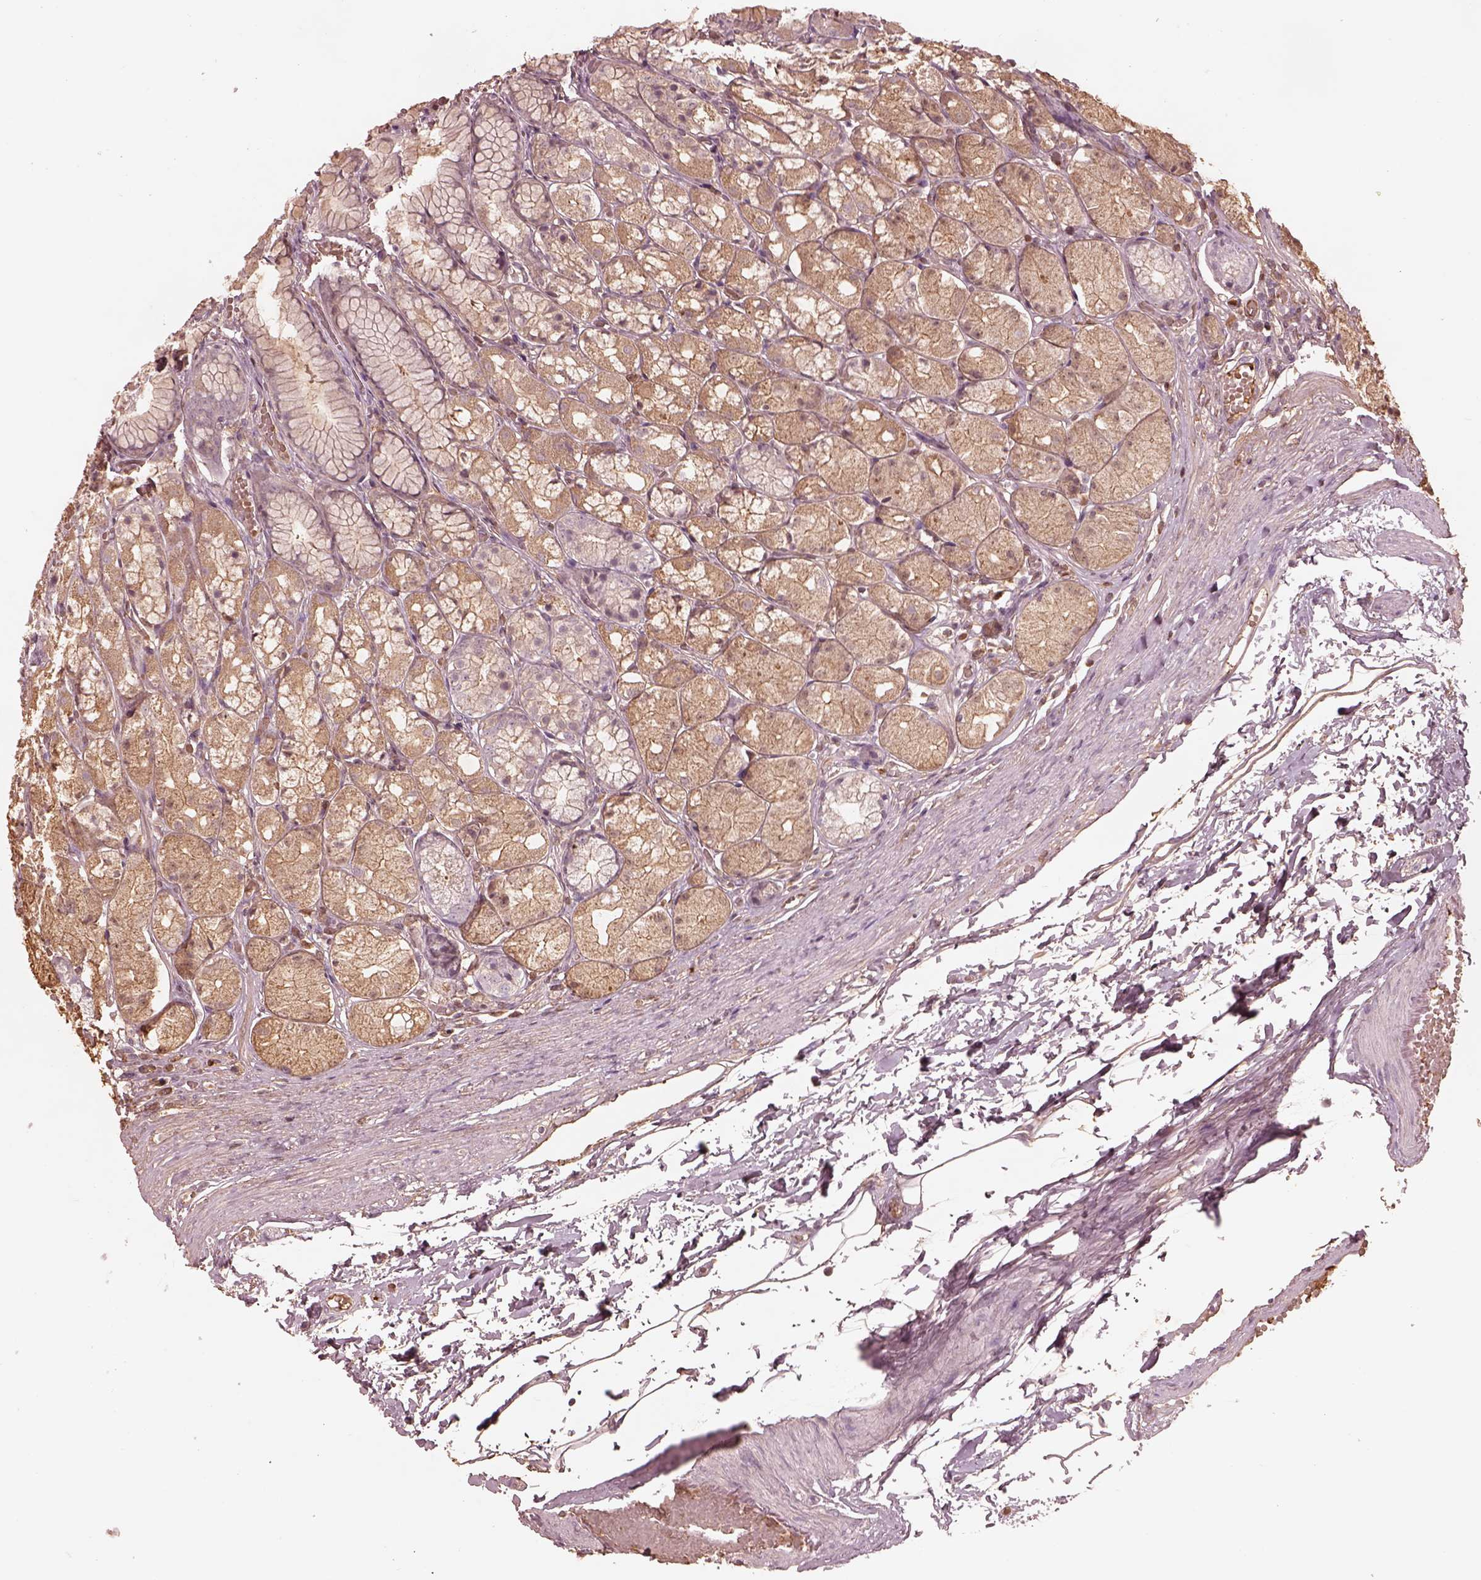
{"staining": {"intensity": "weak", "quantity": "25%-75%", "location": "cytoplasmic/membranous"}, "tissue": "stomach", "cell_type": "Glandular cells", "image_type": "normal", "snomed": [{"axis": "morphology", "description": "Normal tissue, NOS"}, {"axis": "topography", "description": "Stomach"}], "caption": "DAB (3,3'-diaminobenzidine) immunohistochemical staining of benign human stomach displays weak cytoplasmic/membranous protein expression in approximately 25%-75% of glandular cells.", "gene": "TF", "patient": {"sex": "male", "age": 70}}